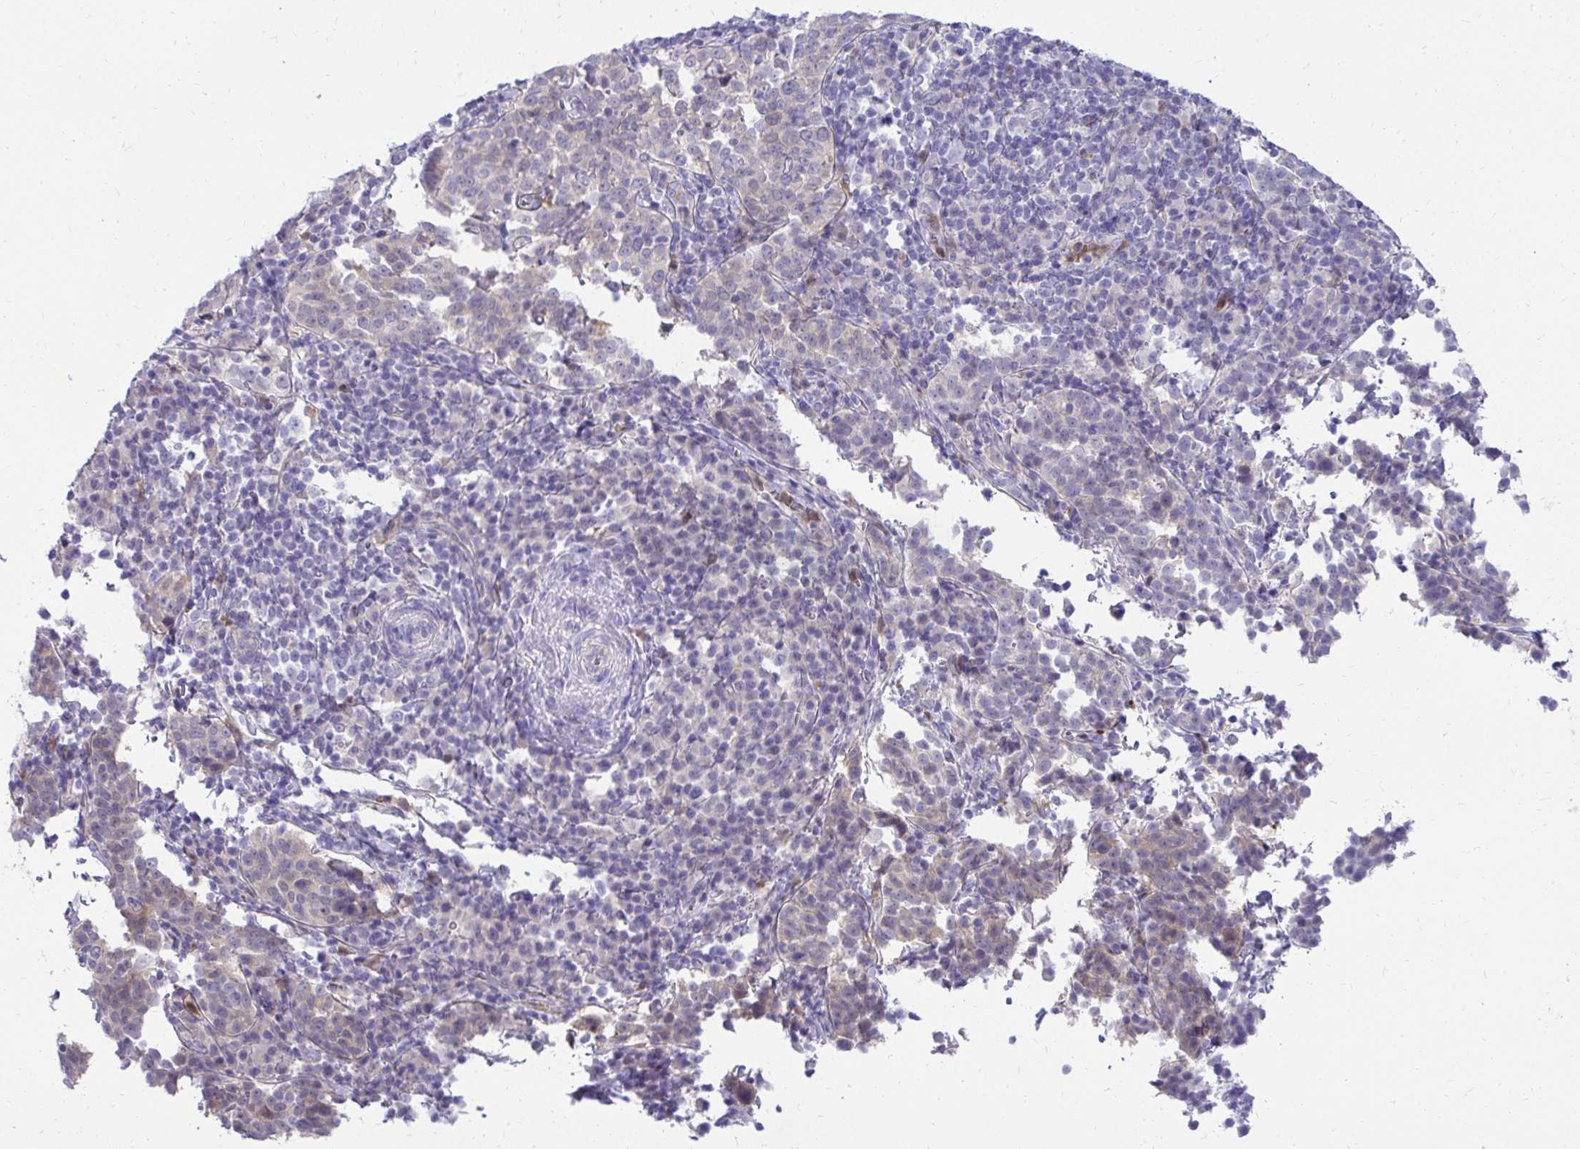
{"staining": {"intensity": "negative", "quantity": "none", "location": "none"}, "tissue": "cervical cancer", "cell_type": "Tumor cells", "image_type": "cancer", "snomed": [{"axis": "morphology", "description": "Squamous cell carcinoma, NOS"}, {"axis": "topography", "description": "Cervix"}], "caption": "High magnification brightfield microscopy of cervical cancer (squamous cell carcinoma) stained with DAB (3,3'-diaminobenzidine) (brown) and counterstained with hematoxylin (blue): tumor cells show no significant staining.", "gene": "ZSWIM9", "patient": {"sex": "female", "age": 75}}